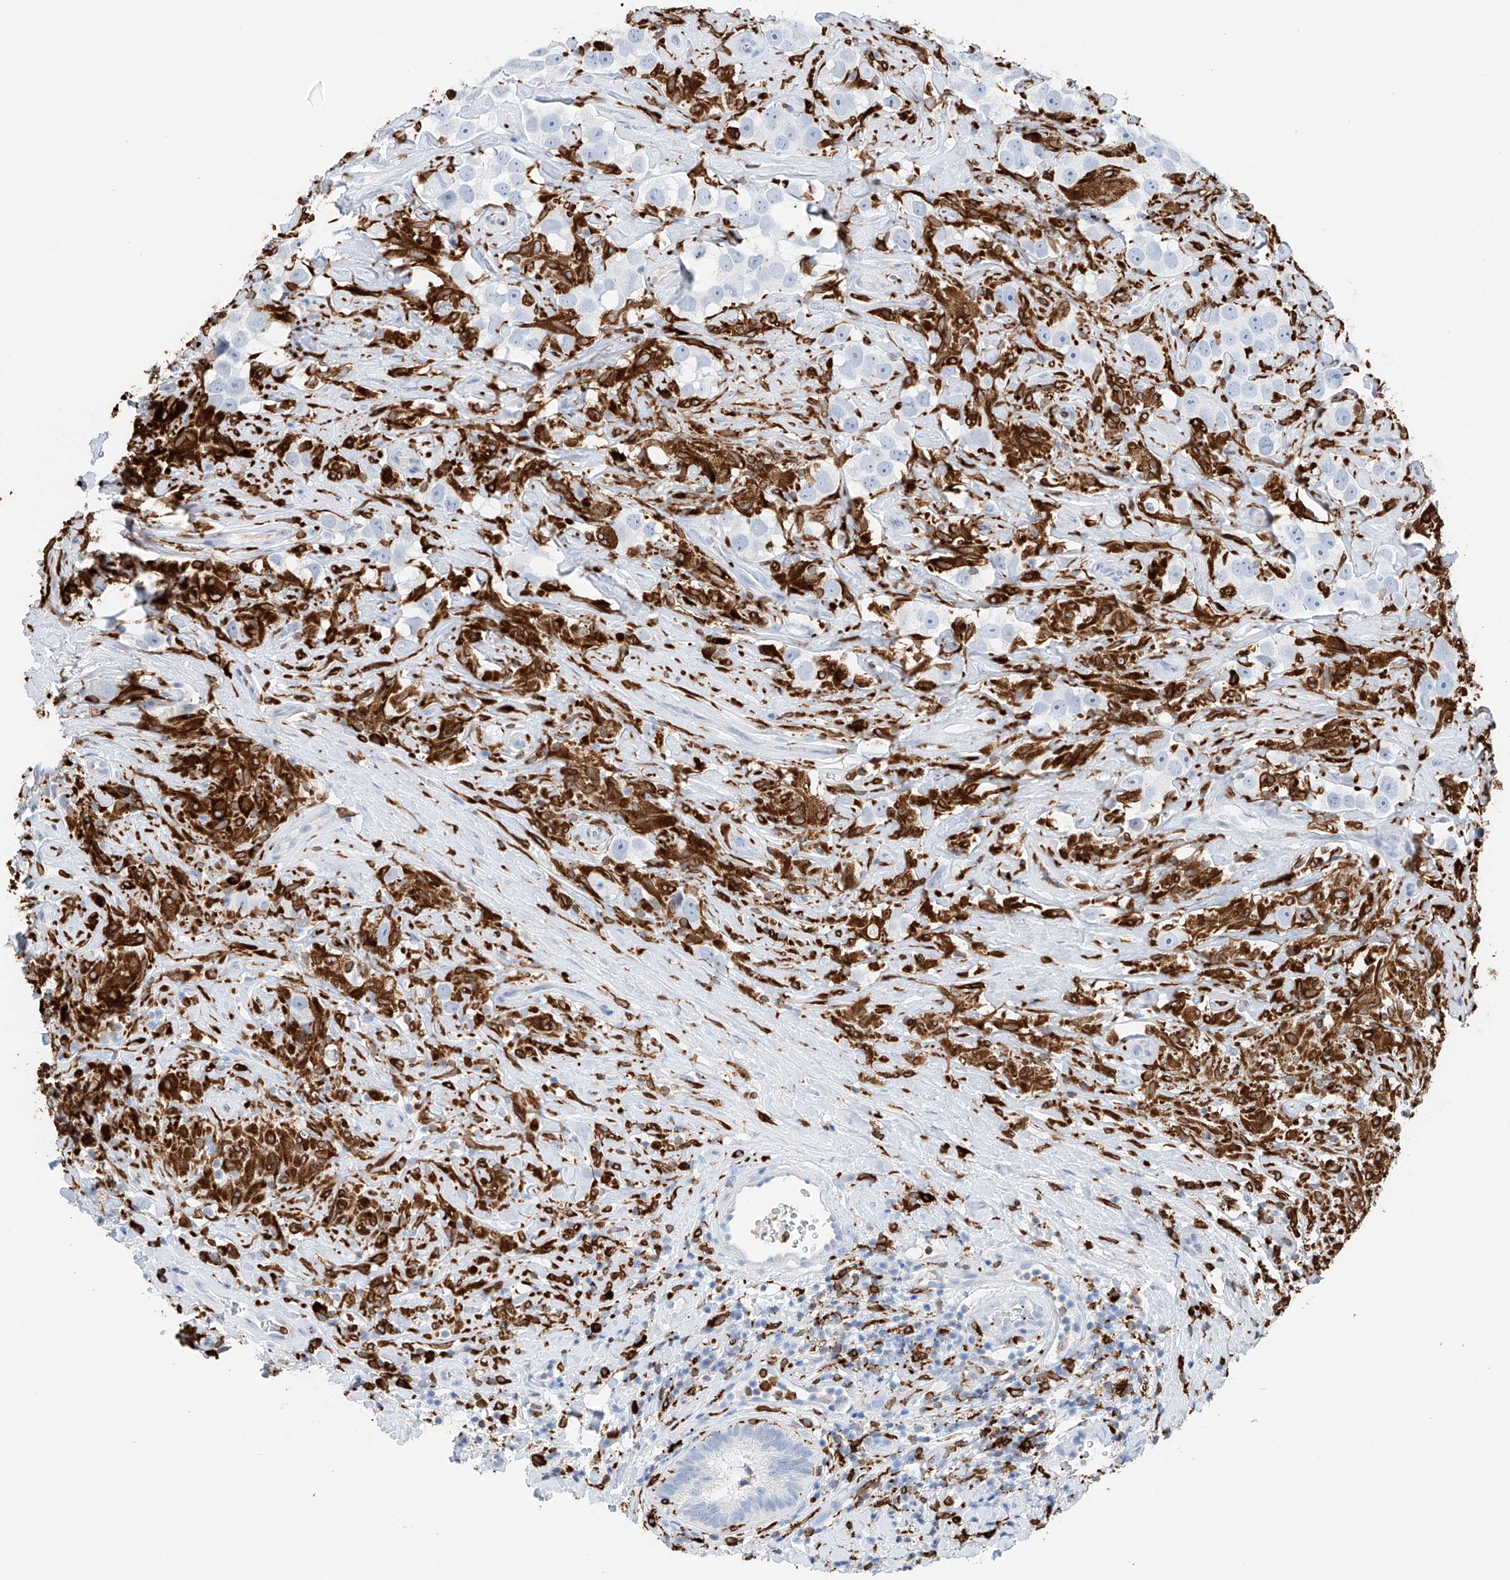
{"staining": {"intensity": "negative", "quantity": "none", "location": "none"}, "tissue": "testis cancer", "cell_type": "Tumor cells", "image_type": "cancer", "snomed": [{"axis": "morphology", "description": "Seminoma, NOS"}, {"axis": "topography", "description": "Testis"}], "caption": "There is no significant positivity in tumor cells of testis seminoma.", "gene": "TBXAS1", "patient": {"sex": "male", "age": 49}}